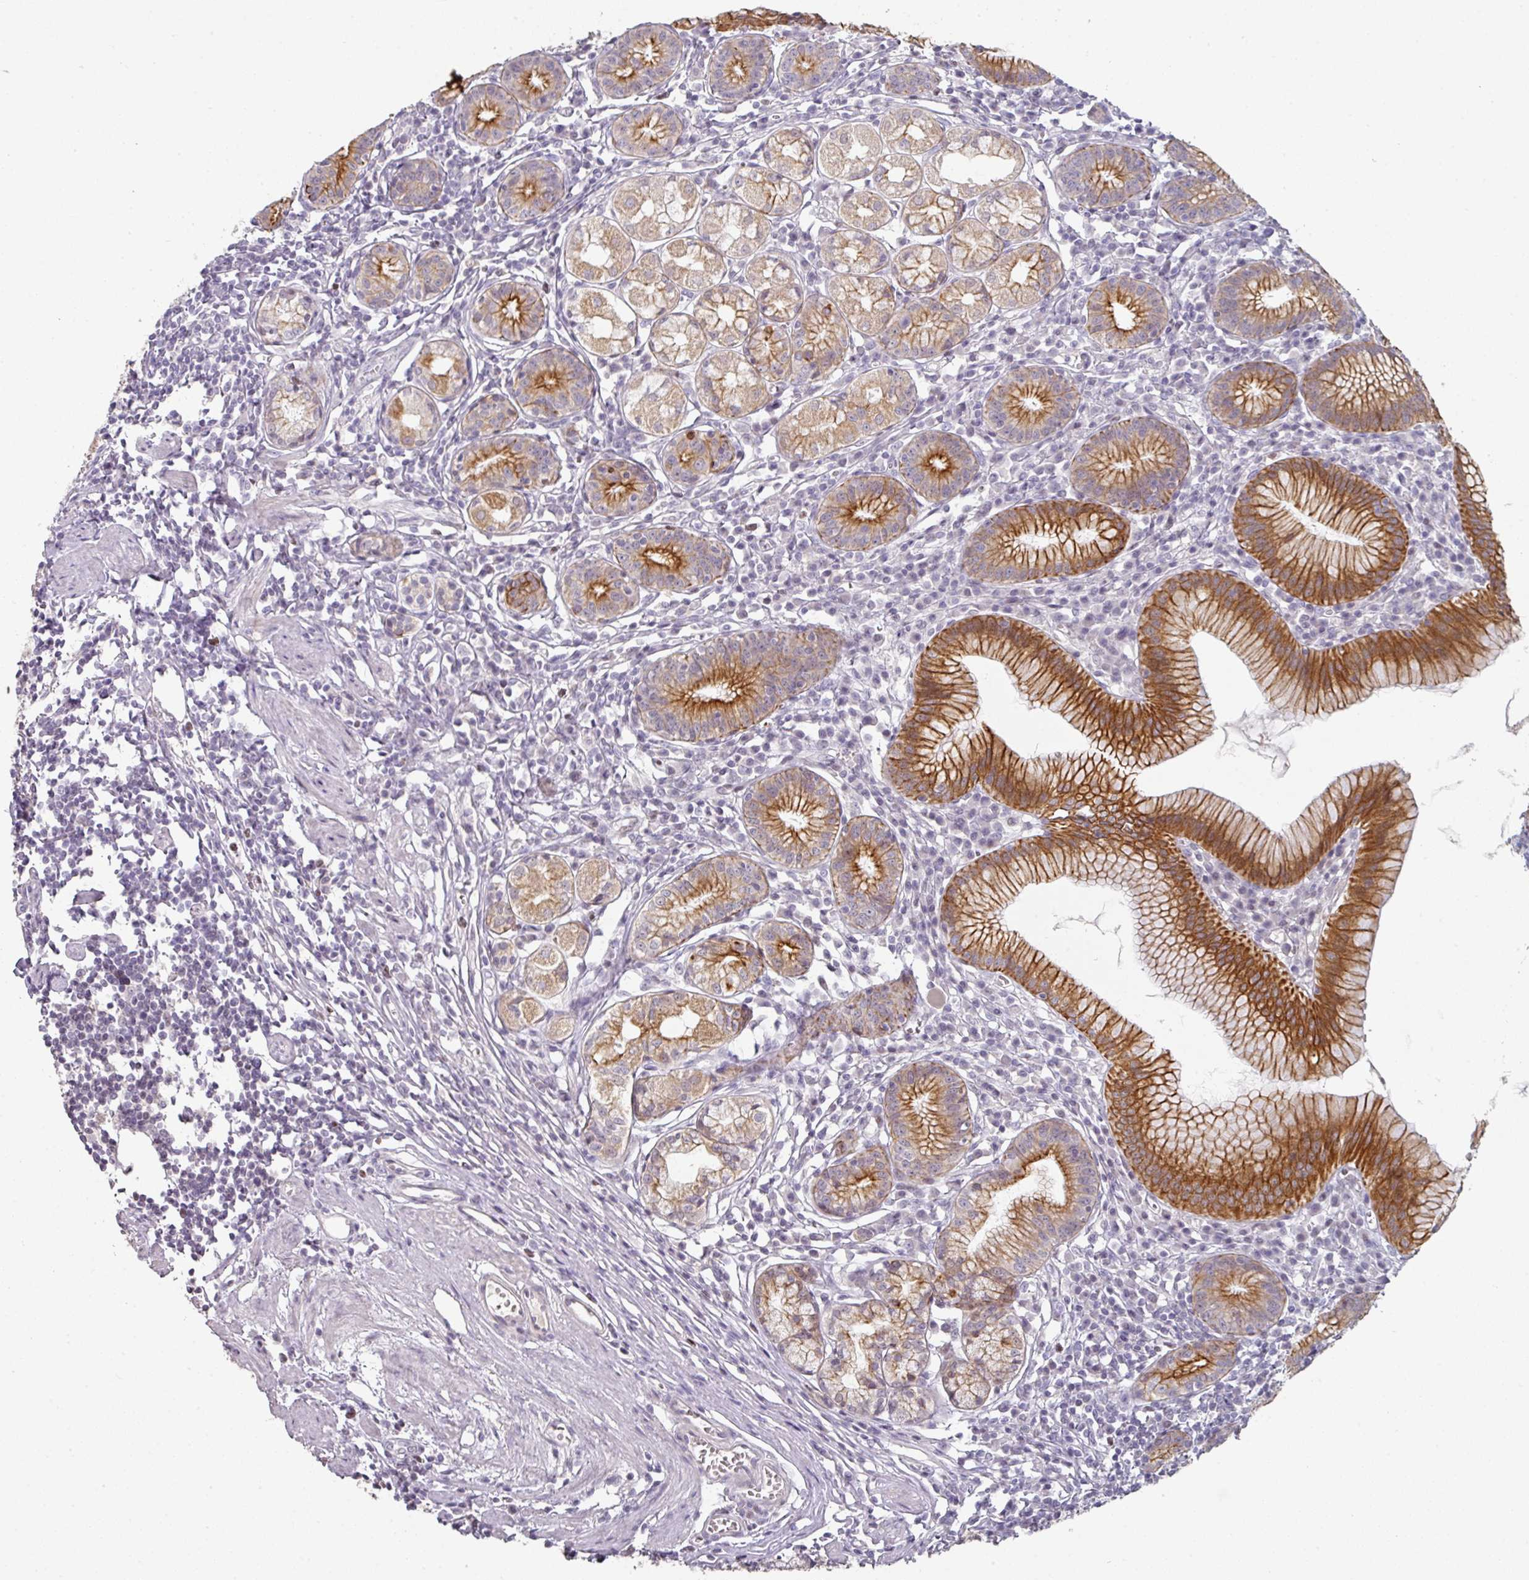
{"staining": {"intensity": "strong", "quantity": "25%-75%", "location": "cytoplasmic/membranous"}, "tissue": "stomach", "cell_type": "Glandular cells", "image_type": "normal", "snomed": [{"axis": "morphology", "description": "Normal tissue, NOS"}, {"axis": "topography", "description": "Stomach"}], "caption": "DAB immunohistochemical staining of unremarkable human stomach demonstrates strong cytoplasmic/membranous protein positivity in approximately 25%-75% of glandular cells. (Brightfield microscopy of DAB IHC at high magnification).", "gene": "GTF2H3", "patient": {"sex": "male", "age": 55}}